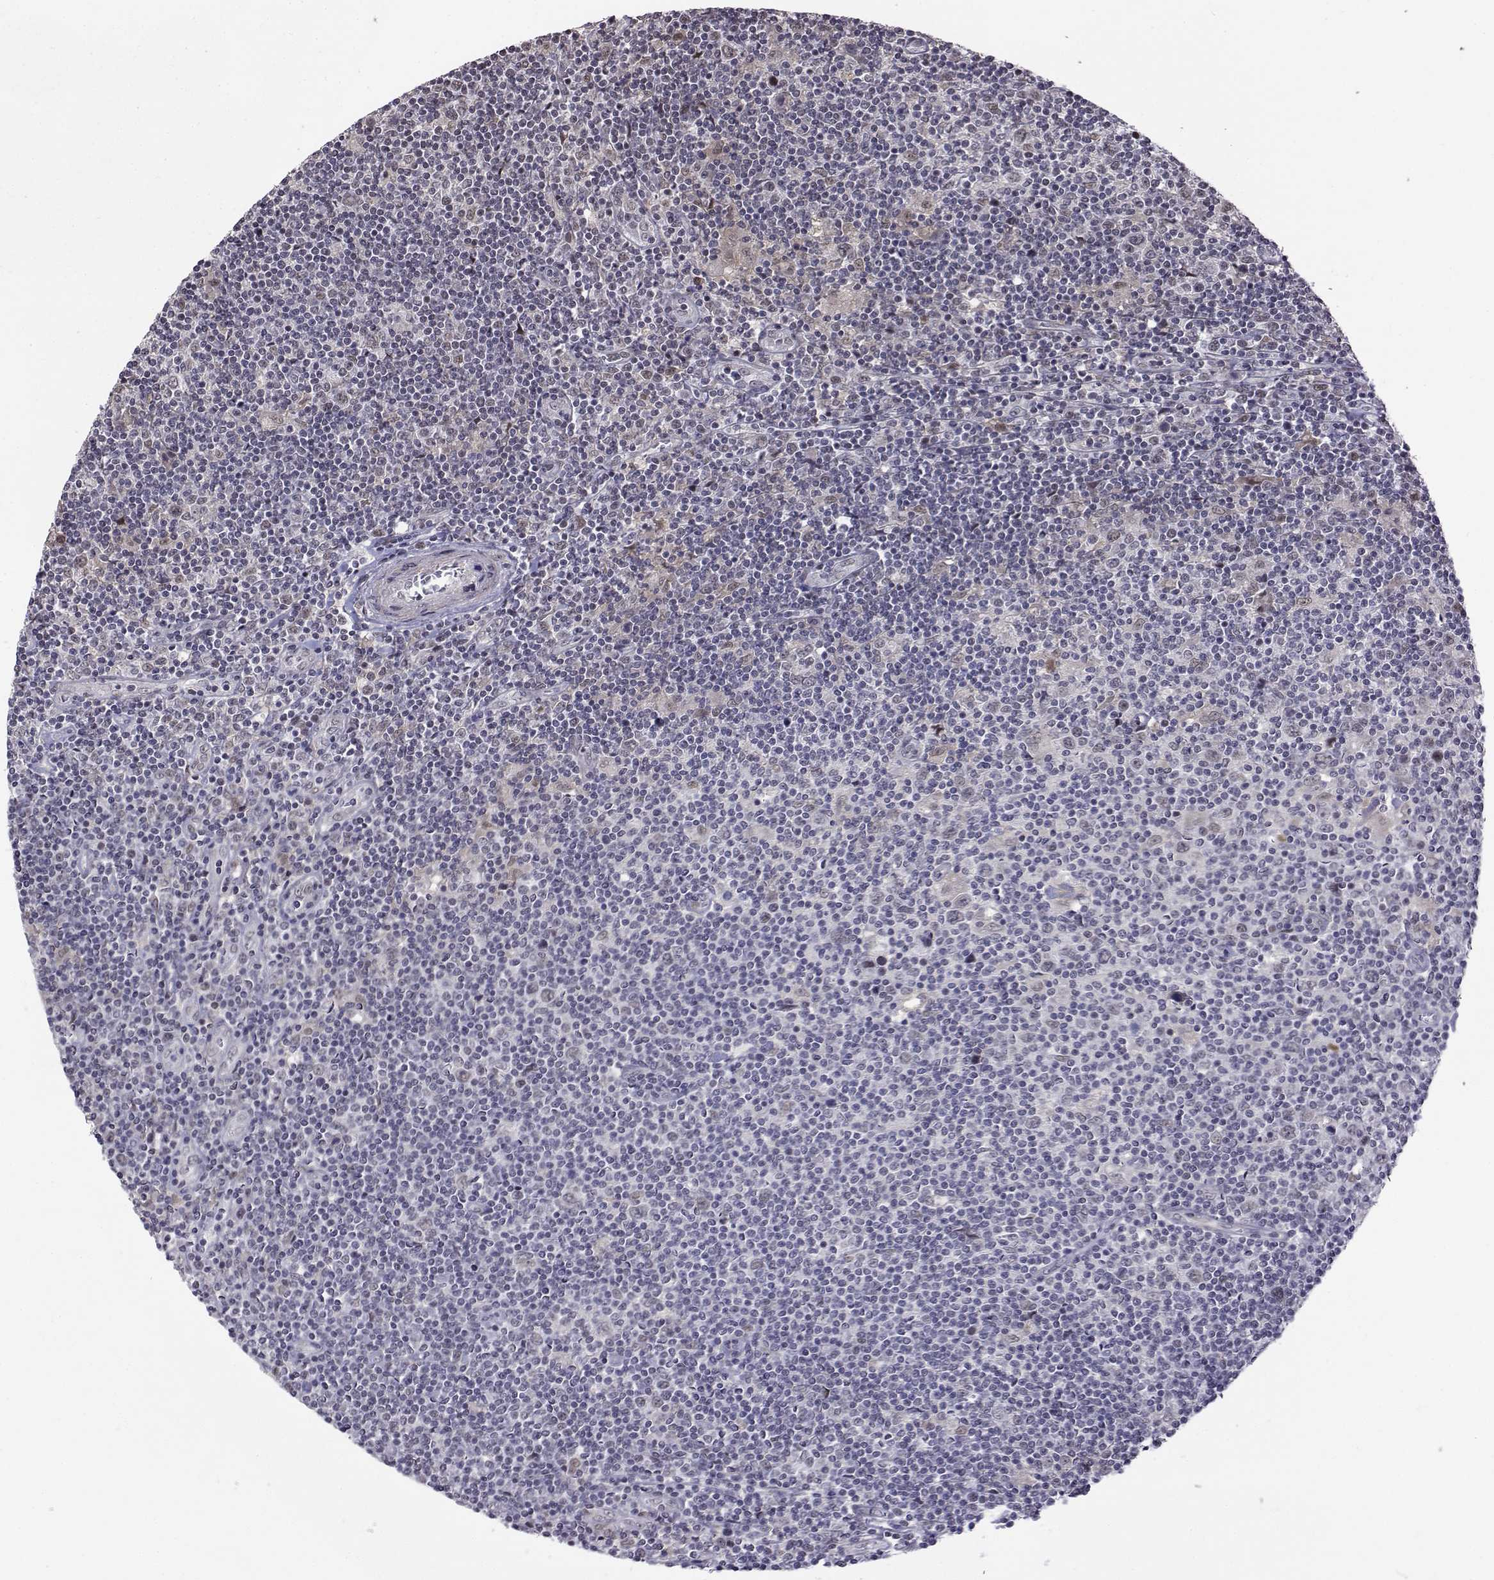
{"staining": {"intensity": "negative", "quantity": "none", "location": "none"}, "tissue": "lymphoma", "cell_type": "Tumor cells", "image_type": "cancer", "snomed": [{"axis": "morphology", "description": "Hodgkin's disease, NOS"}, {"axis": "topography", "description": "Lymph node"}], "caption": "A high-resolution photomicrograph shows IHC staining of lymphoma, which displays no significant positivity in tumor cells. Nuclei are stained in blue.", "gene": "ITGA7", "patient": {"sex": "male", "age": 40}}